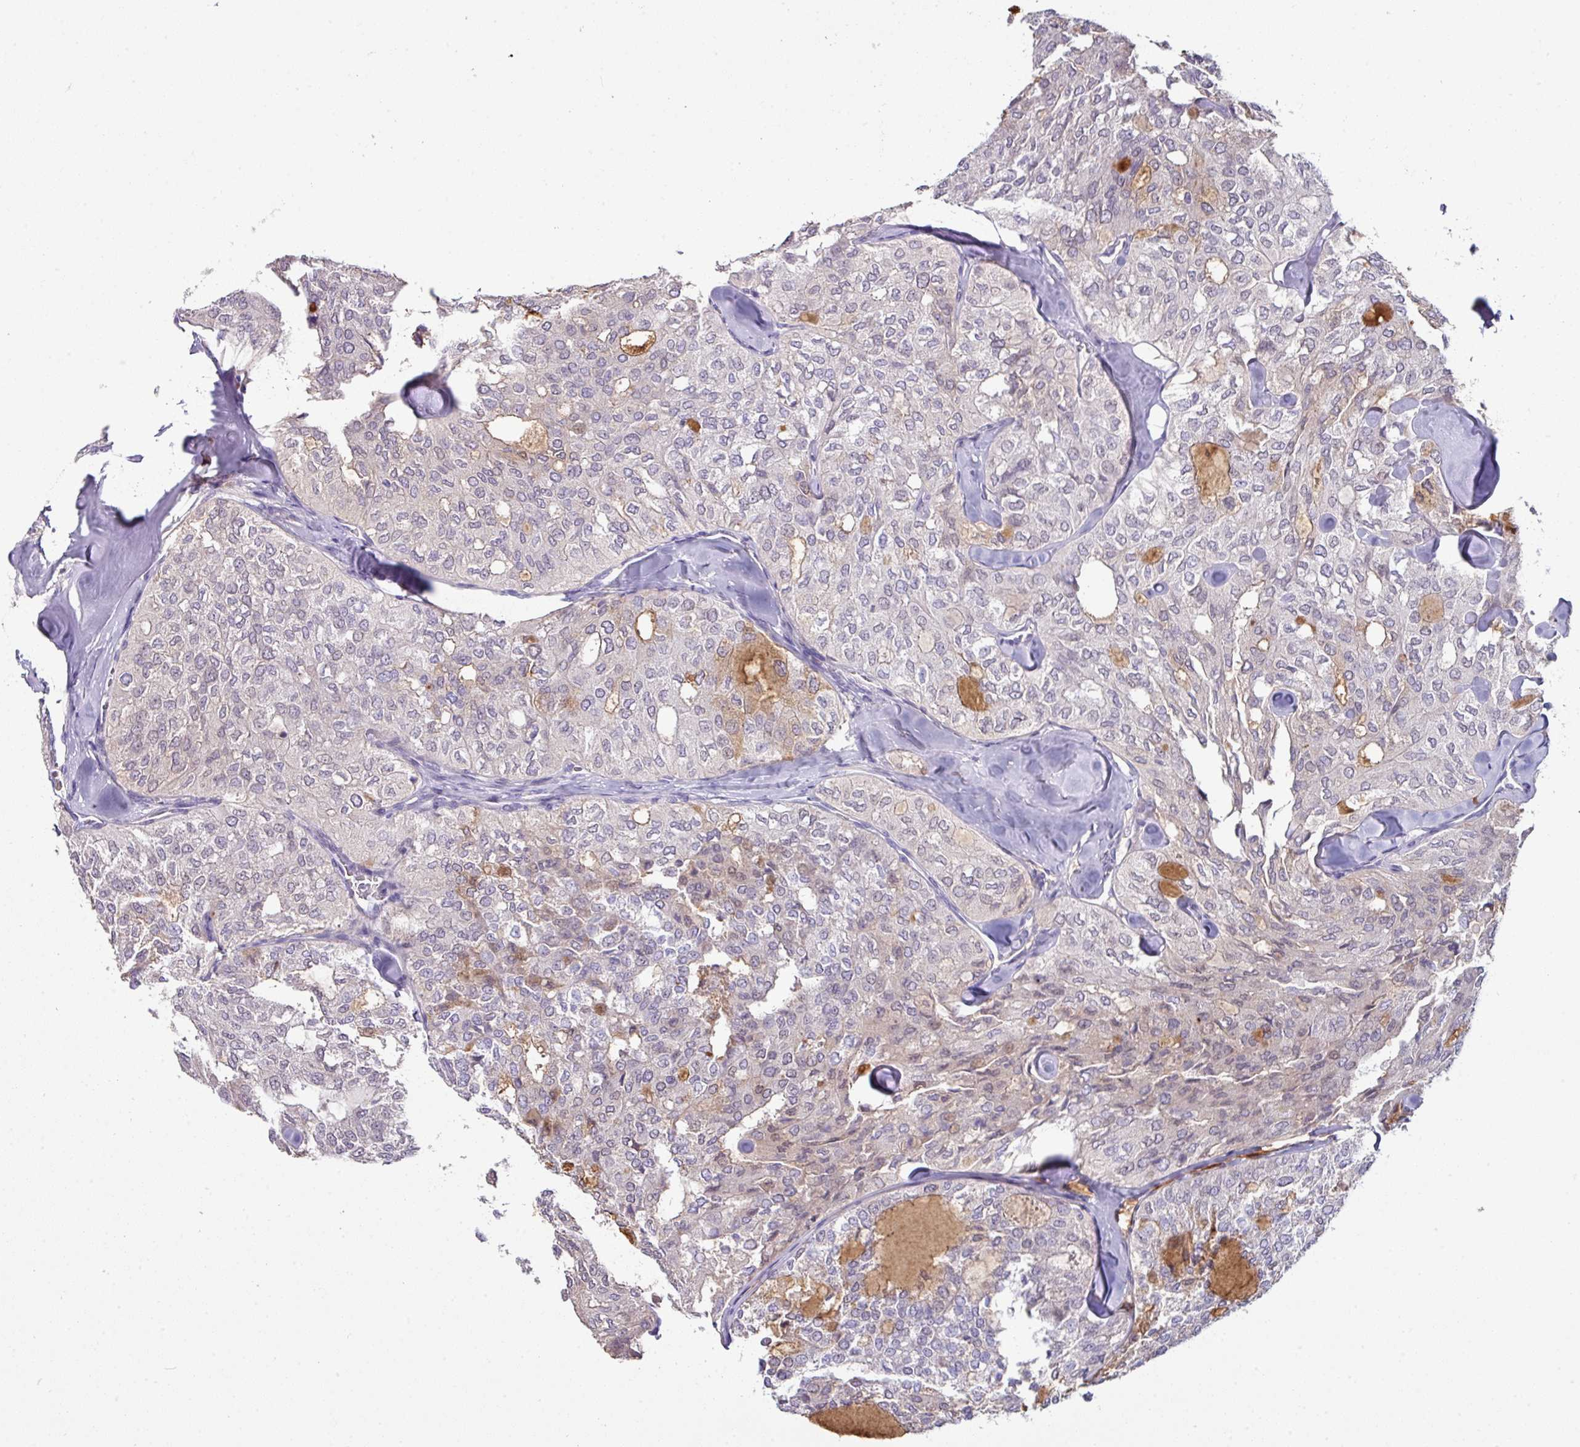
{"staining": {"intensity": "negative", "quantity": "none", "location": "none"}, "tissue": "thyroid cancer", "cell_type": "Tumor cells", "image_type": "cancer", "snomed": [{"axis": "morphology", "description": "Follicular adenoma carcinoma, NOS"}, {"axis": "topography", "description": "Thyroid gland"}], "caption": "The micrograph shows no staining of tumor cells in thyroid cancer (follicular adenoma carcinoma).", "gene": "SLAMF6", "patient": {"sex": "male", "age": 75}}